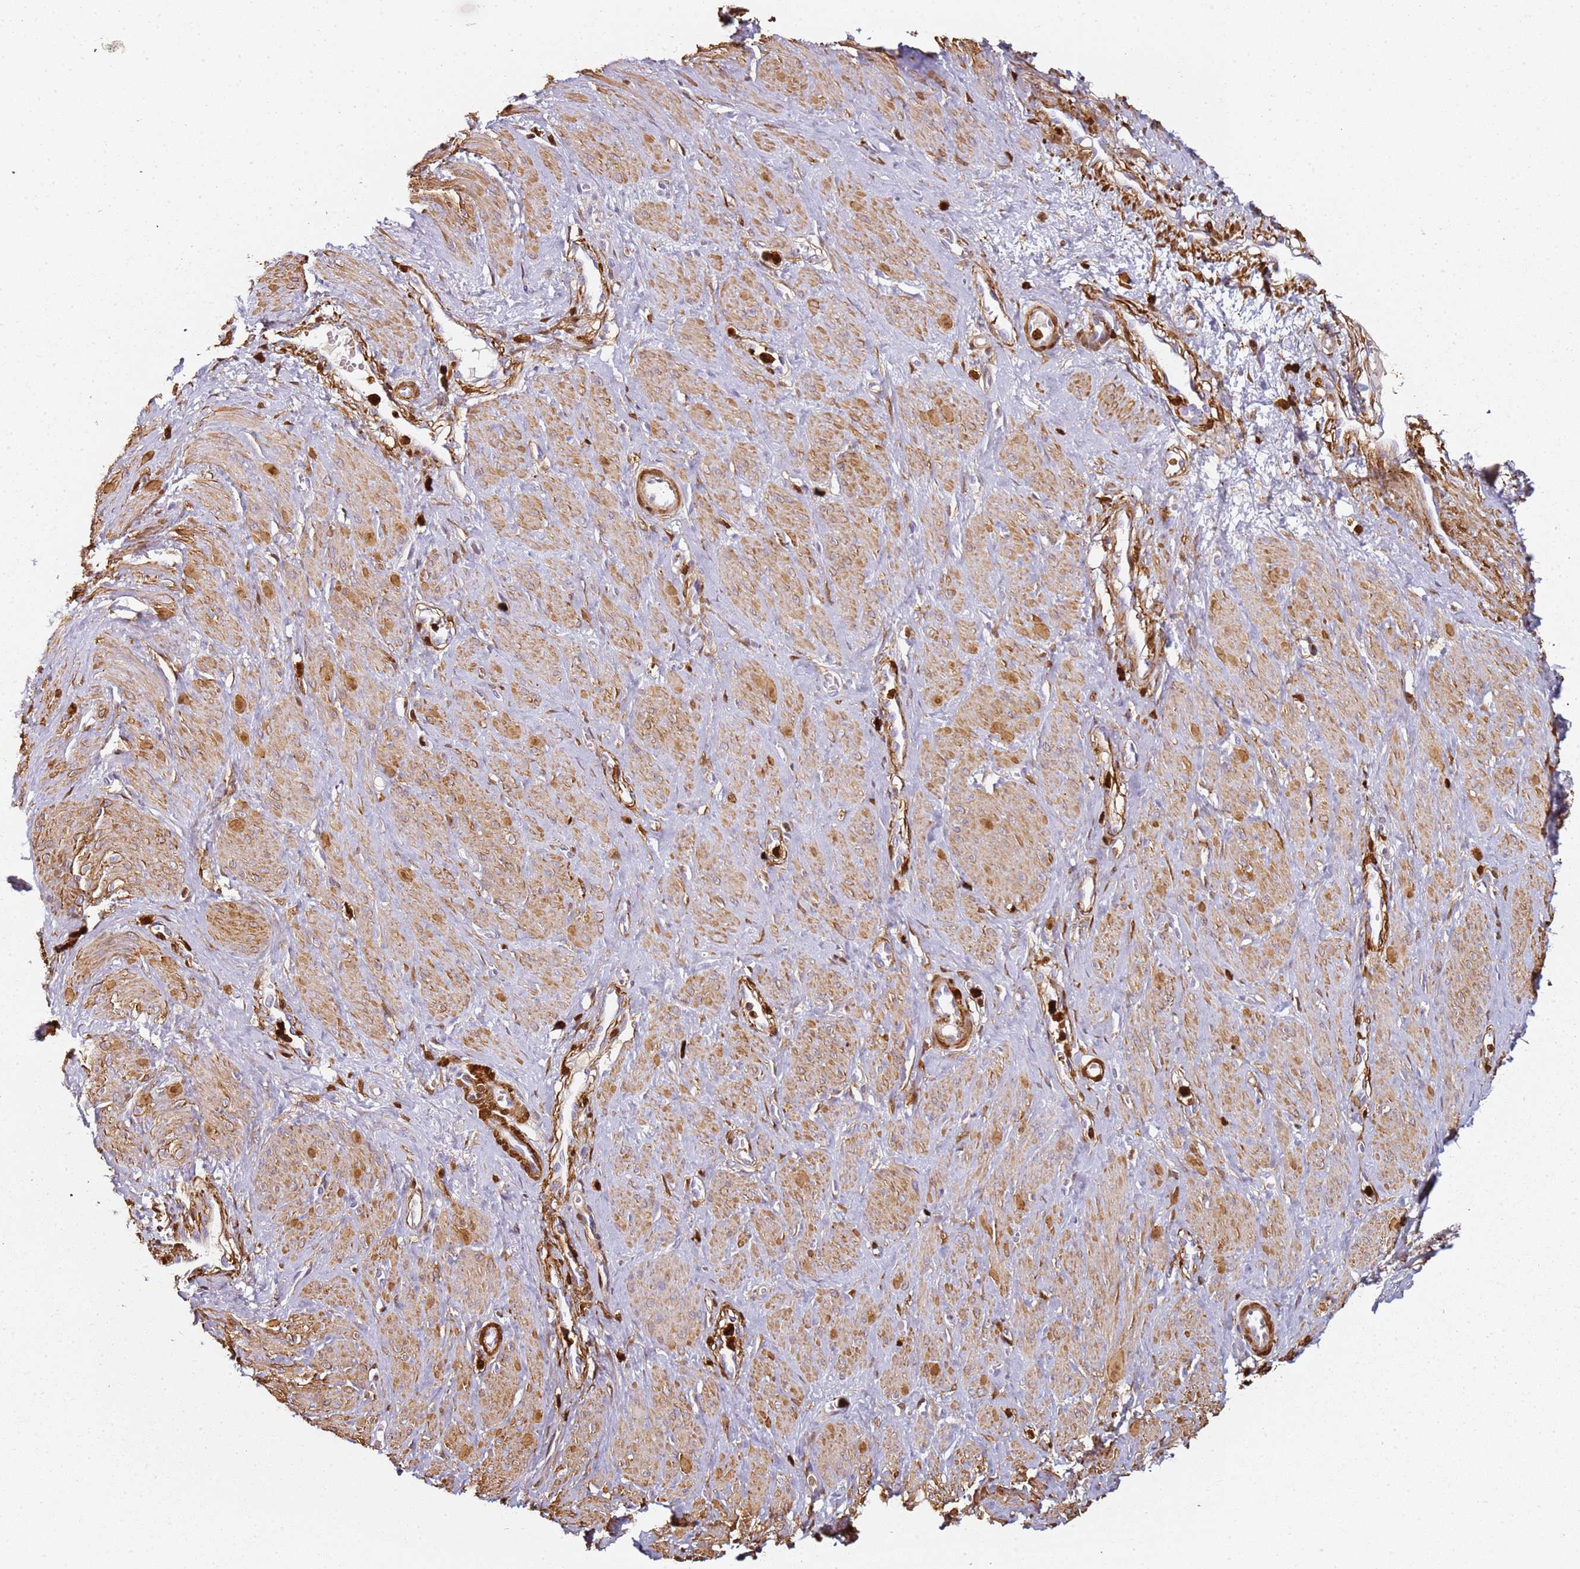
{"staining": {"intensity": "moderate", "quantity": ">75%", "location": "cytoplasmic/membranous"}, "tissue": "smooth muscle", "cell_type": "Smooth muscle cells", "image_type": "normal", "snomed": [{"axis": "morphology", "description": "Normal tissue, NOS"}, {"axis": "topography", "description": "Smooth muscle"}, {"axis": "topography", "description": "Uterus"}], "caption": "Brown immunohistochemical staining in unremarkable smooth muscle shows moderate cytoplasmic/membranous positivity in approximately >75% of smooth muscle cells.", "gene": "S100A4", "patient": {"sex": "female", "age": 39}}